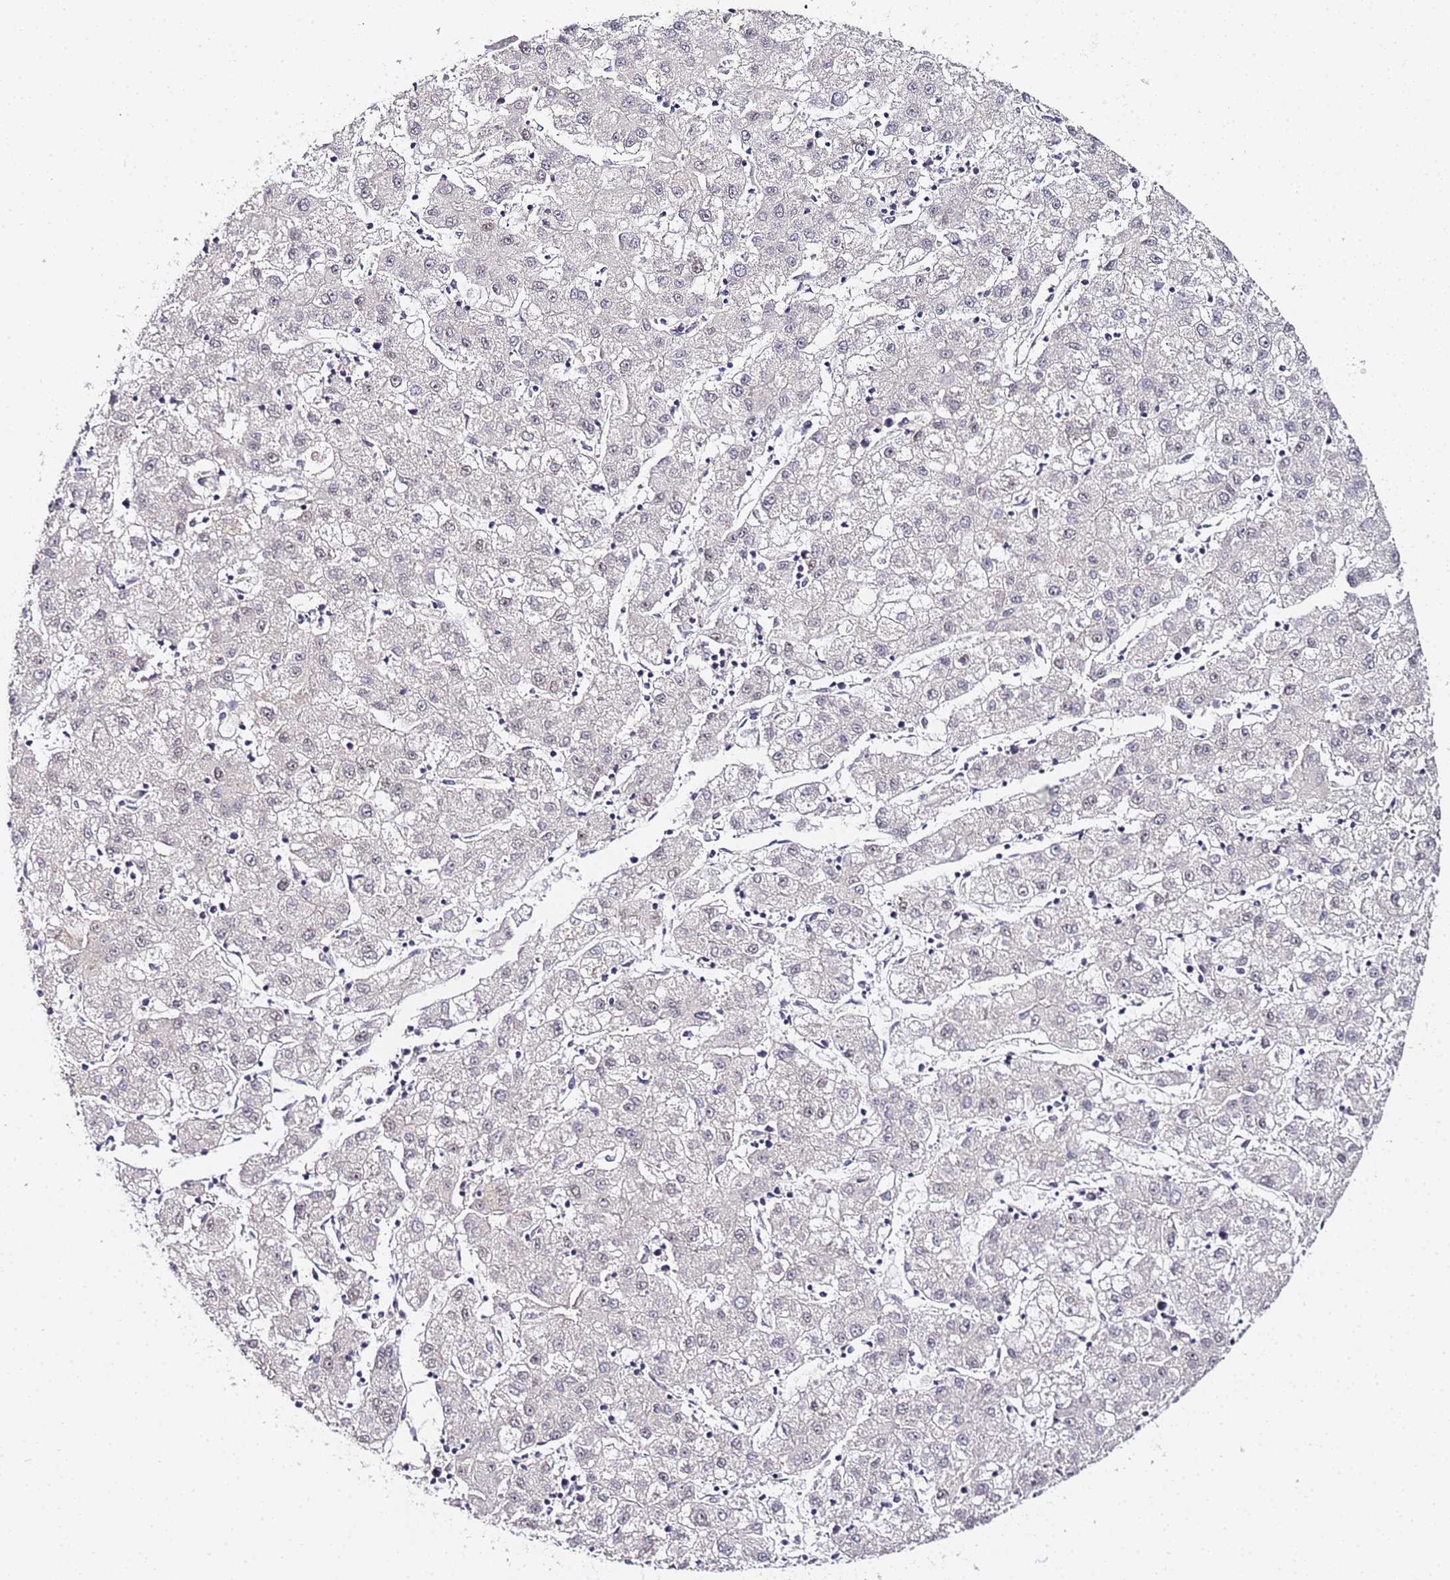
{"staining": {"intensity": "negative", "quantity": "none", "location": "none"}, "tissue": "liver cancer", "cell_type": "Tumor cells", "image_type": "cancer", "snomed": [{"axis": "morphology", "description": "Carcinoma, Hepatocellular, NOS"}, {"axis": "topography", "description": "Liver"}], "caption": "Immunohistochemistry micrograph of neoplastic tissue: liver cancer stained with DAB (3,3'-diaminobenzidine) demonstrates no significant protein positivity in tumor cells.", "gene": "LSM3", "patient": {"sex": "male", "age": 72}}